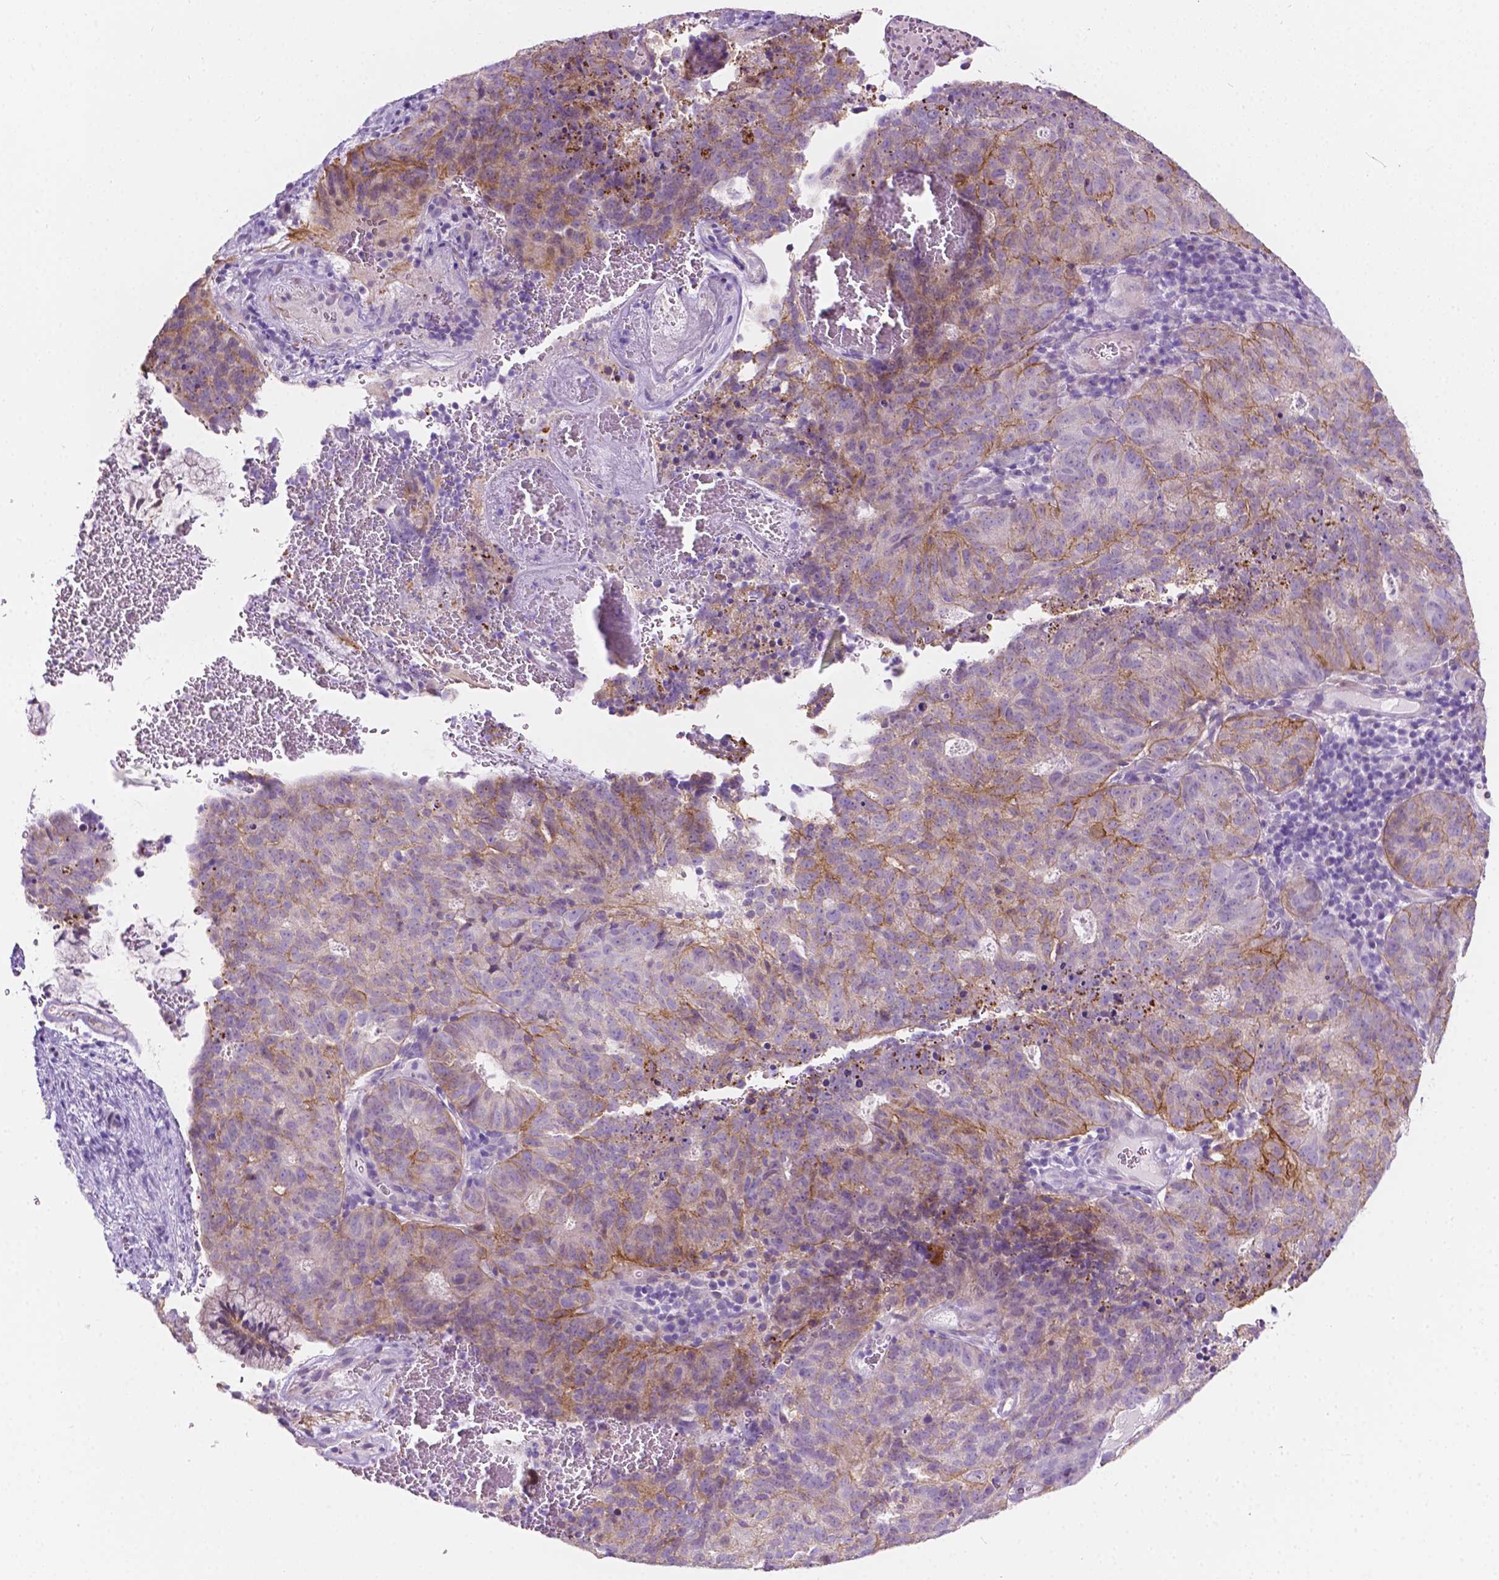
{"staining": {"intensity": "moderate", "quantity": "<25%", "location": "cytoplasmic/membranous"}, "tissue": "cervical cancer", "cell_type": "Tumor cells", "image_type": "cancer", "snomed": [{"axis": "morphology", "description": "Adenocarcinoma, NOS"}, {"axis": "topography", "description": "Cervix"}], "caption": "Immunohistochemistry of human cervical adenocarcinoma reveals low levels of moderate cytoplasmic/membranous staining in approximately <25% of tumor cells. The staining was performed using DAB (3,3'-diaminobenzidine), with brown indicating positive protein expression. Nuclei are stained blue with hematoxylin.", "gene": "NOS1AP", "patient": {"sex": "female", "age": 38}}